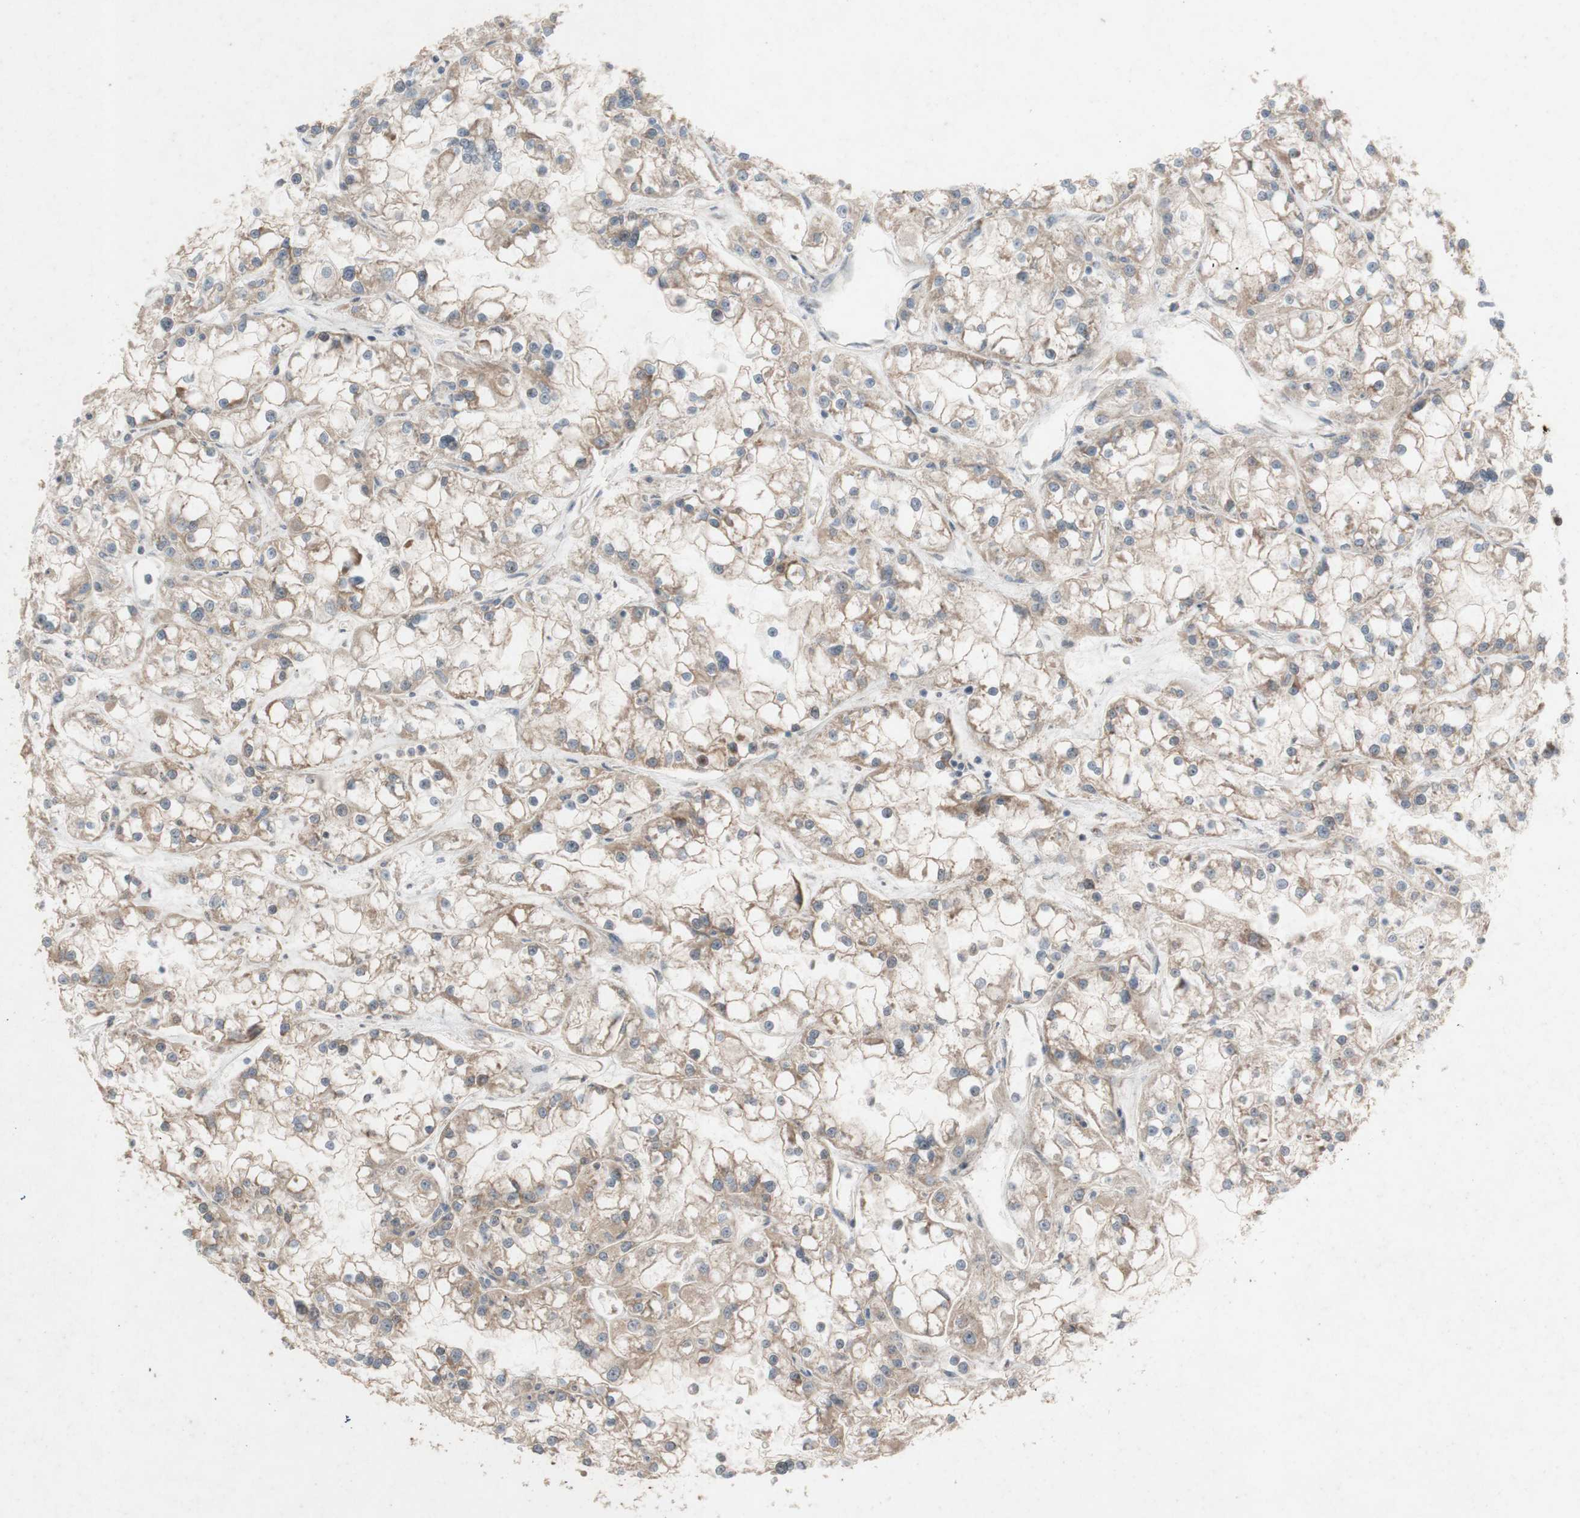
{"staining": {"intensity": "weak", "quantity": ">75%", "location": "cytoplasmic/membranous"}, "tissue": "renal cancer", "cell_type": "Tumor cells", "image_type": "cancer", "snomed": [{"axis": "morphology", "description": "Adenocarcinoma, NOS"}, {"axis": "topography", "description": "Kidney"}], "caption": "This is a micrograph of immunohistochemistry staining of adenocarcinoma (renal), which shows weak positivity in the cytoplasmic/membranous of tumor cells.", "gene": "TST", "patient": {"sex": "female", "age": 52}}